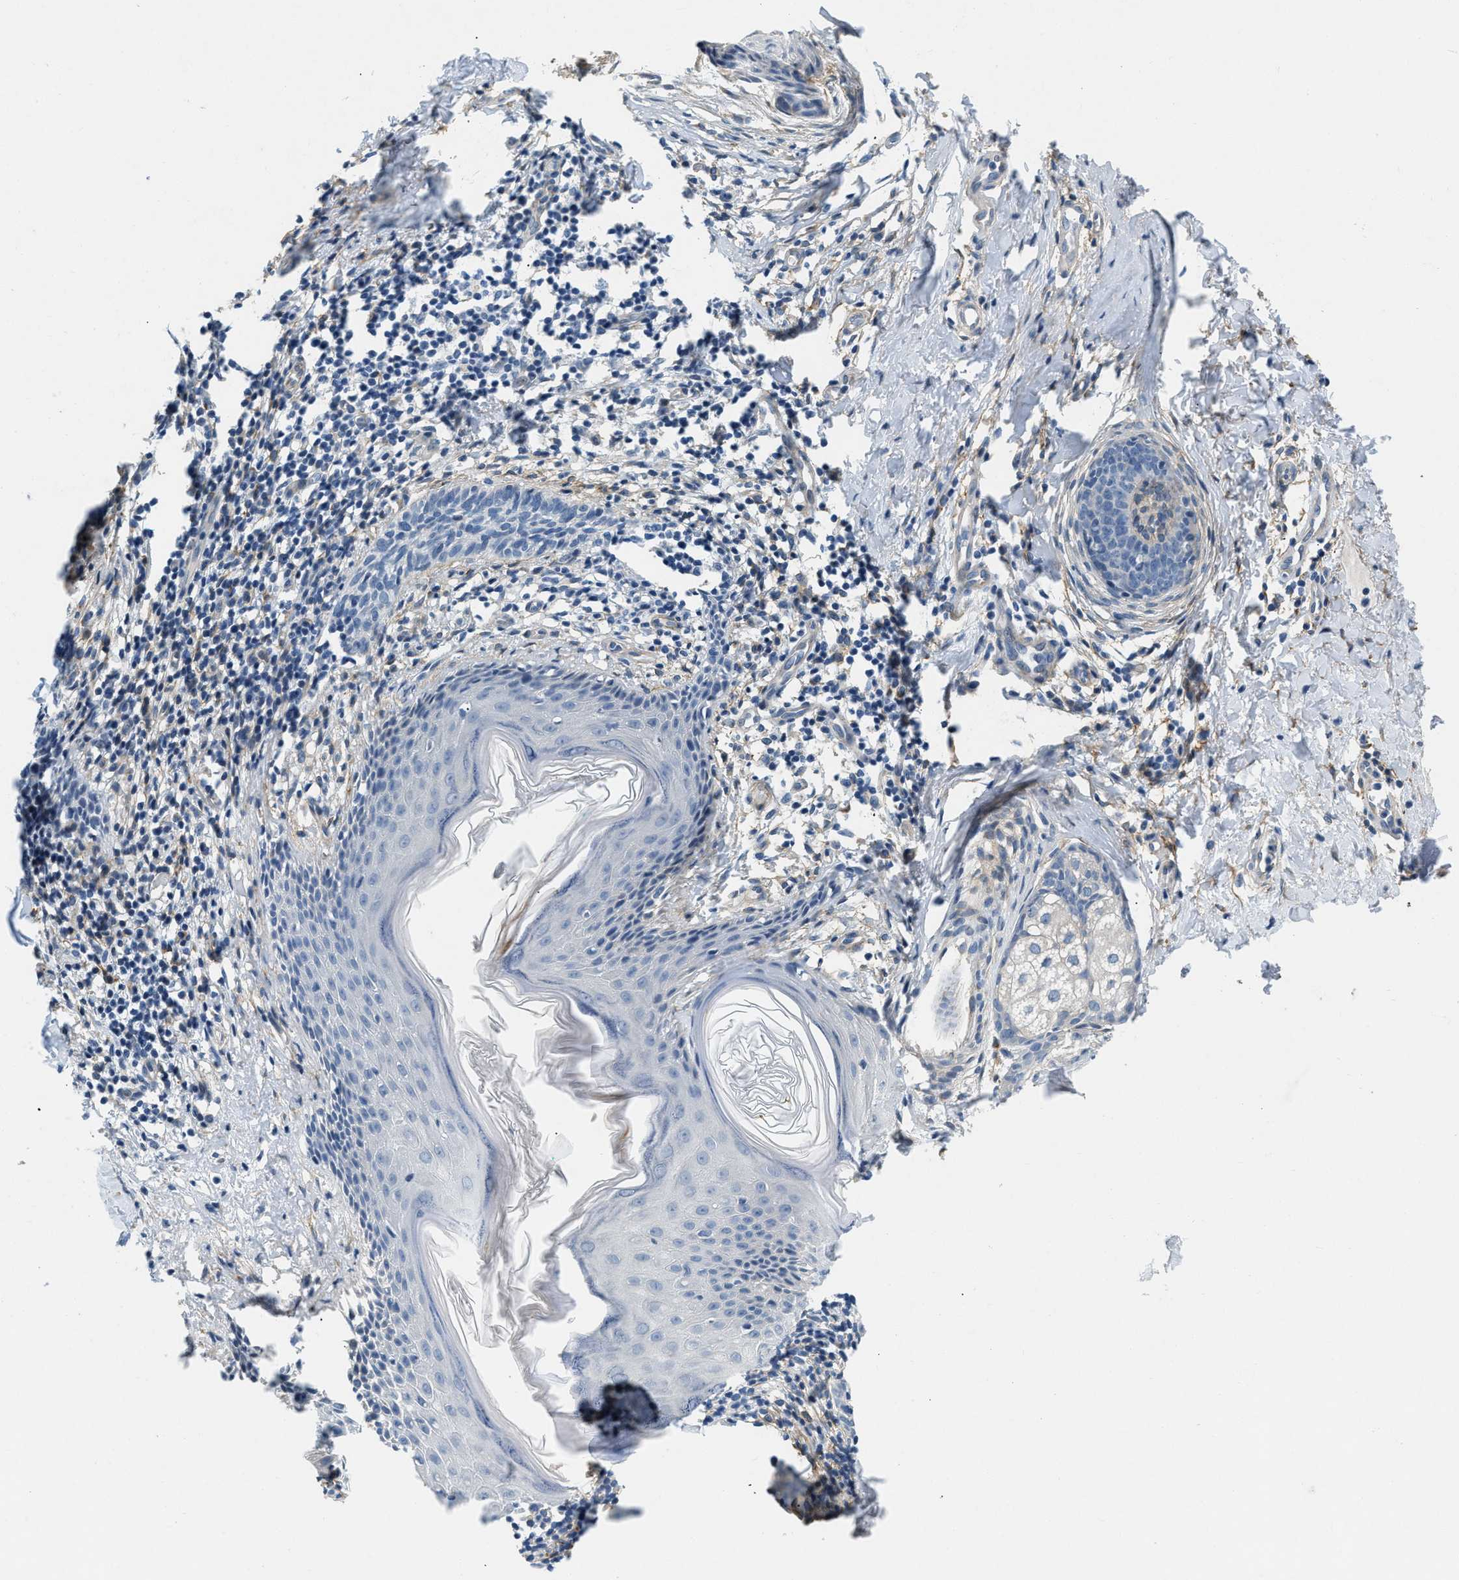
{"staining": {"intensity": "negative", "quantity": "none", "location": "none"}, "tissue": "skin cancer", "cell_type": "Tumor cells", "image_type": "cancer", "snomed": [{"axis": "morphology", "description": "Basal cell carcinoma"}, {"axis": "topography", "description": "Skin"}], "caption": "Skin basal cell carcinoma was stained to show a protein in brown. There is no significant positivity in tumor cells.", "gene": "PDGFRA", "patient": {"sex": "male", "age": 60}}